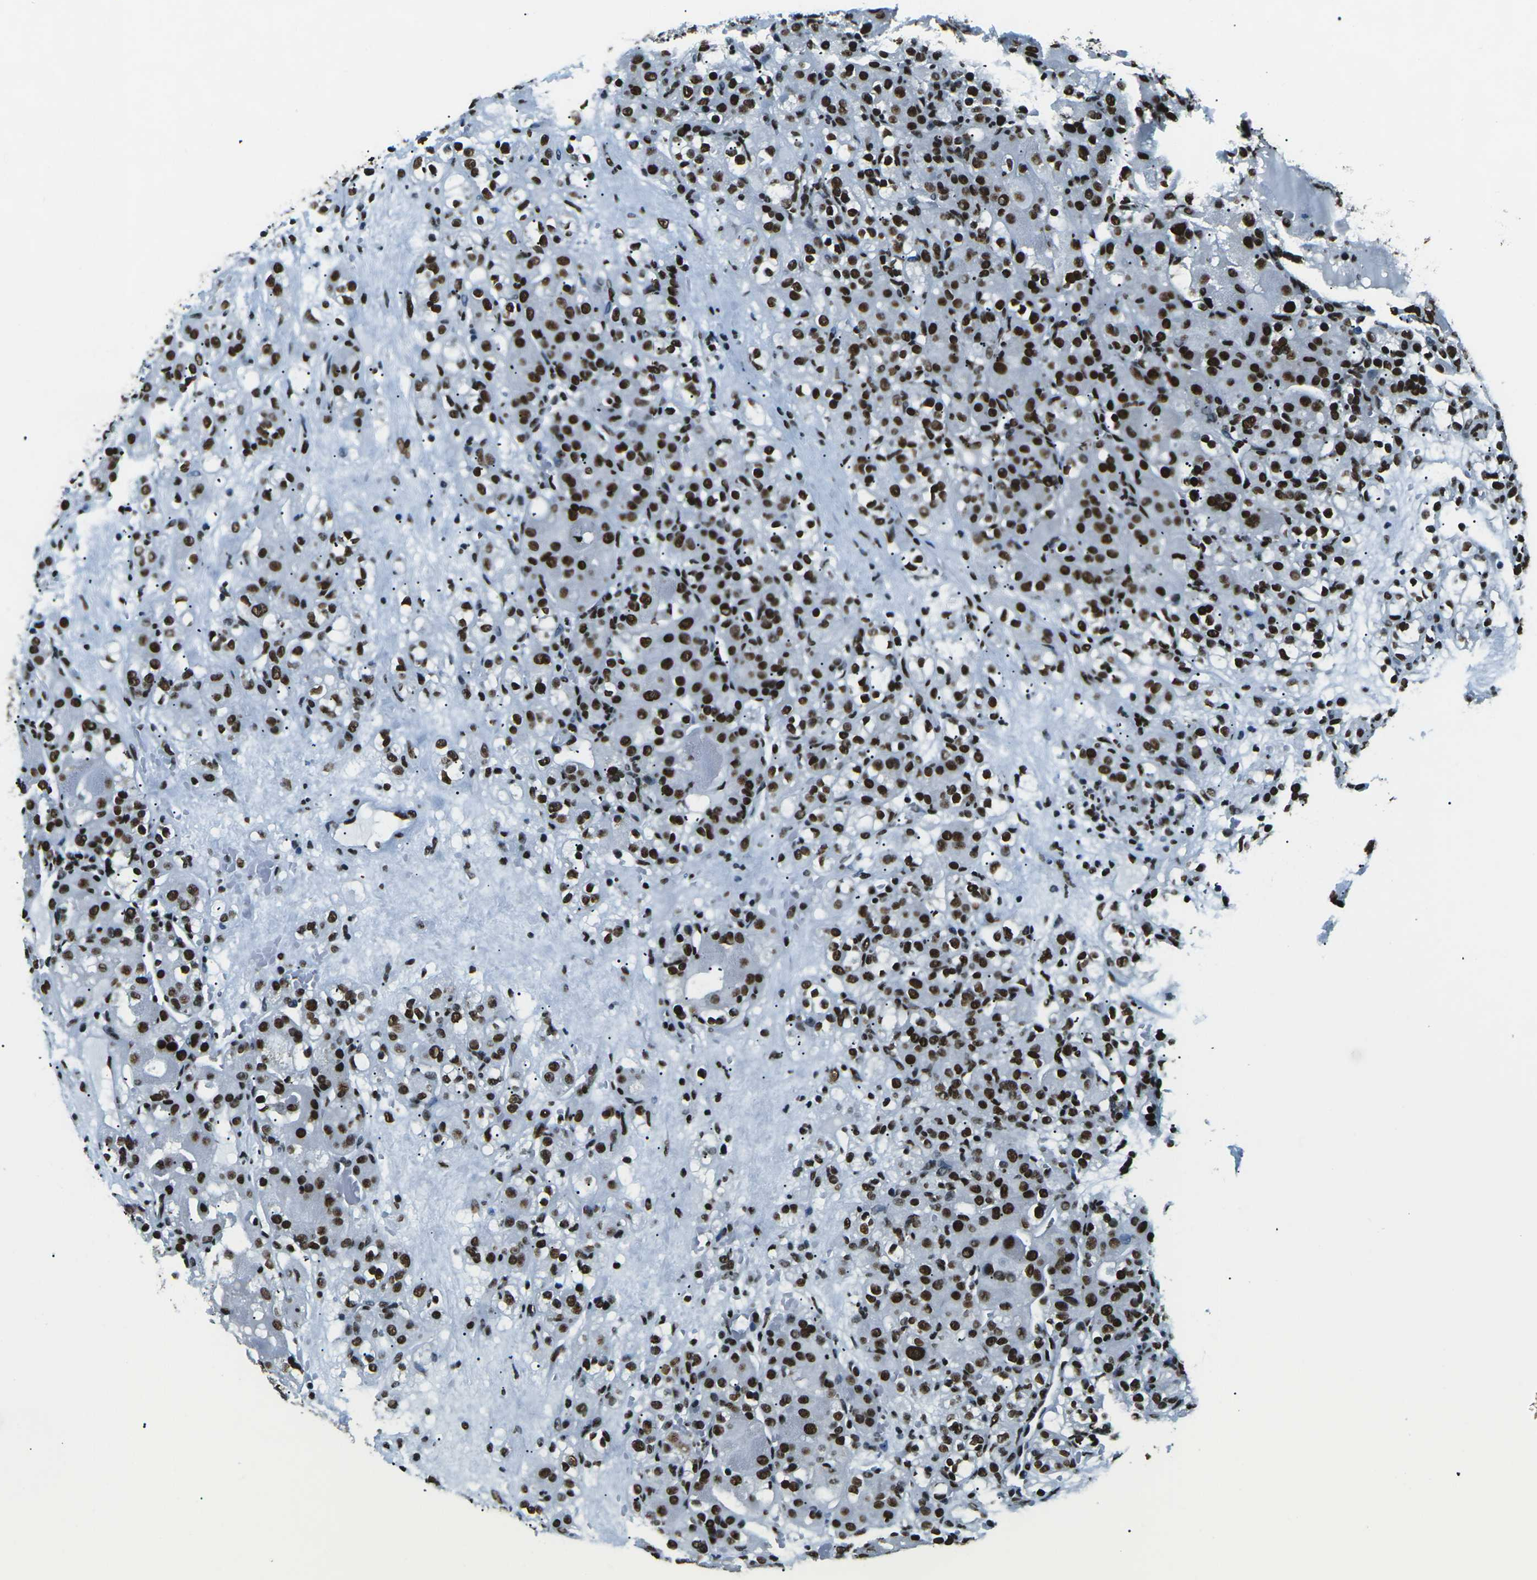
{"staining": {"intensity": "strong", "quantity": ">75%", "location": "nuclear"}, "tissue": "renal cancer", "cell_type": "Tumor cells", "image_type": "cancer", "snomed": [{"axis": "morphology", "description": "Normal tissue, NOS"}, {"axis": "morphology", "description": "Adenocarcinoma, NOS"}, {"axis": "topography", "description": "Kidney"}], "caption": "This is an image of immunohistochemistry staining of renal cancer (adenocarcinoma), which shows strong positivity in the nuclear of tumor cells.", "gene": "HNRNPL", "patient": {"sex": "male", "age": 61}}